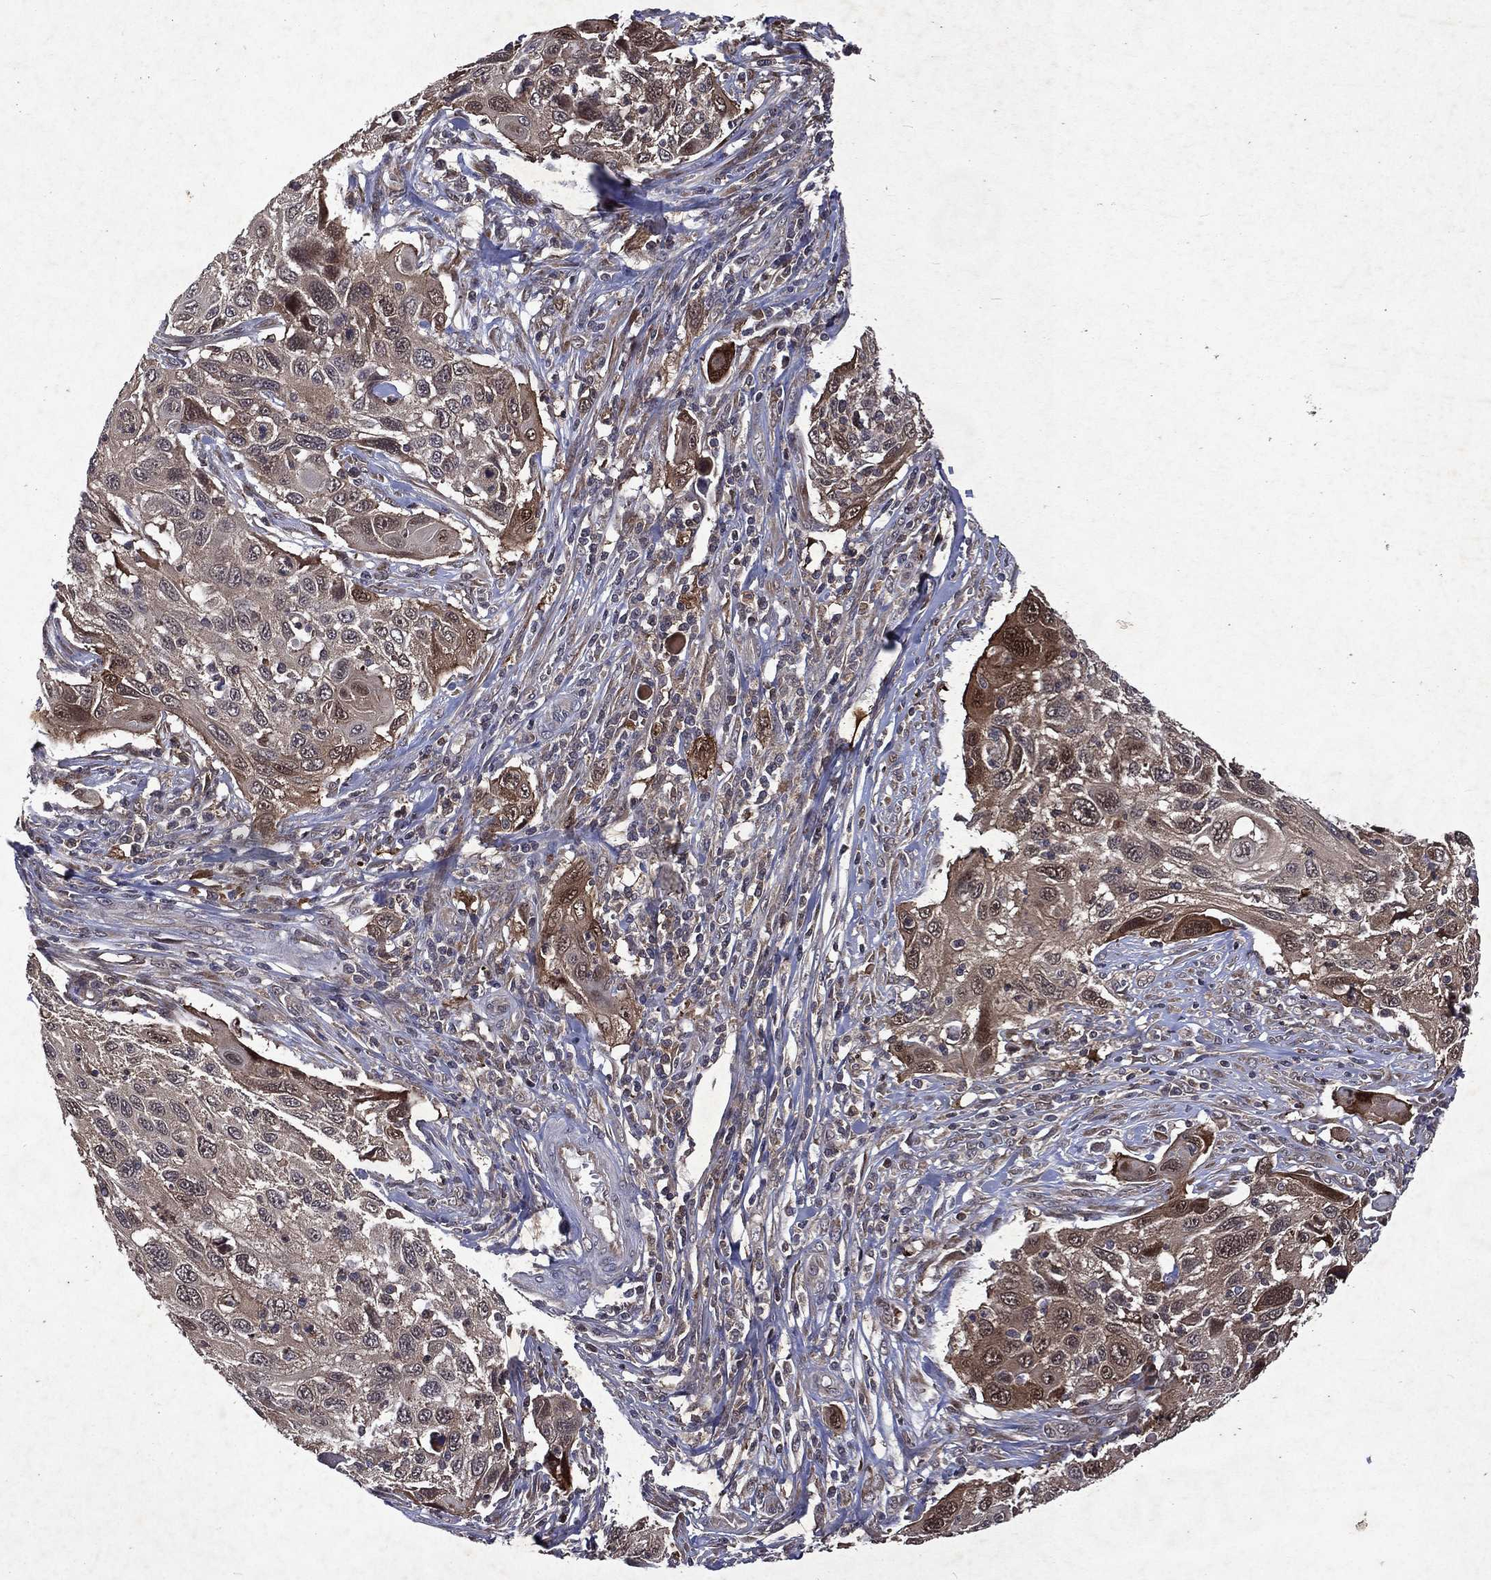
{"staining": {"intensity": "moderate", "quantity": "<25%", "location": "cytoplasmic/membranous,nuclear"}, "tissue": "cervical cancer", "cell_type": "Tumor cells", "image_type": "cancer", "snomed": [{"axis": "morphology", "description": "Squamous cell carcinoma, NOS"}, {"axis": "topography", "description": "Cervix"}], "caption": "An image of cervical cancer stained for a protein exhibits moderate cytoplasmic/membranous and nuclear brown staining in tumor cells.", "gene": "MTAP", "patient": {"sex": "female", "age": 70}}